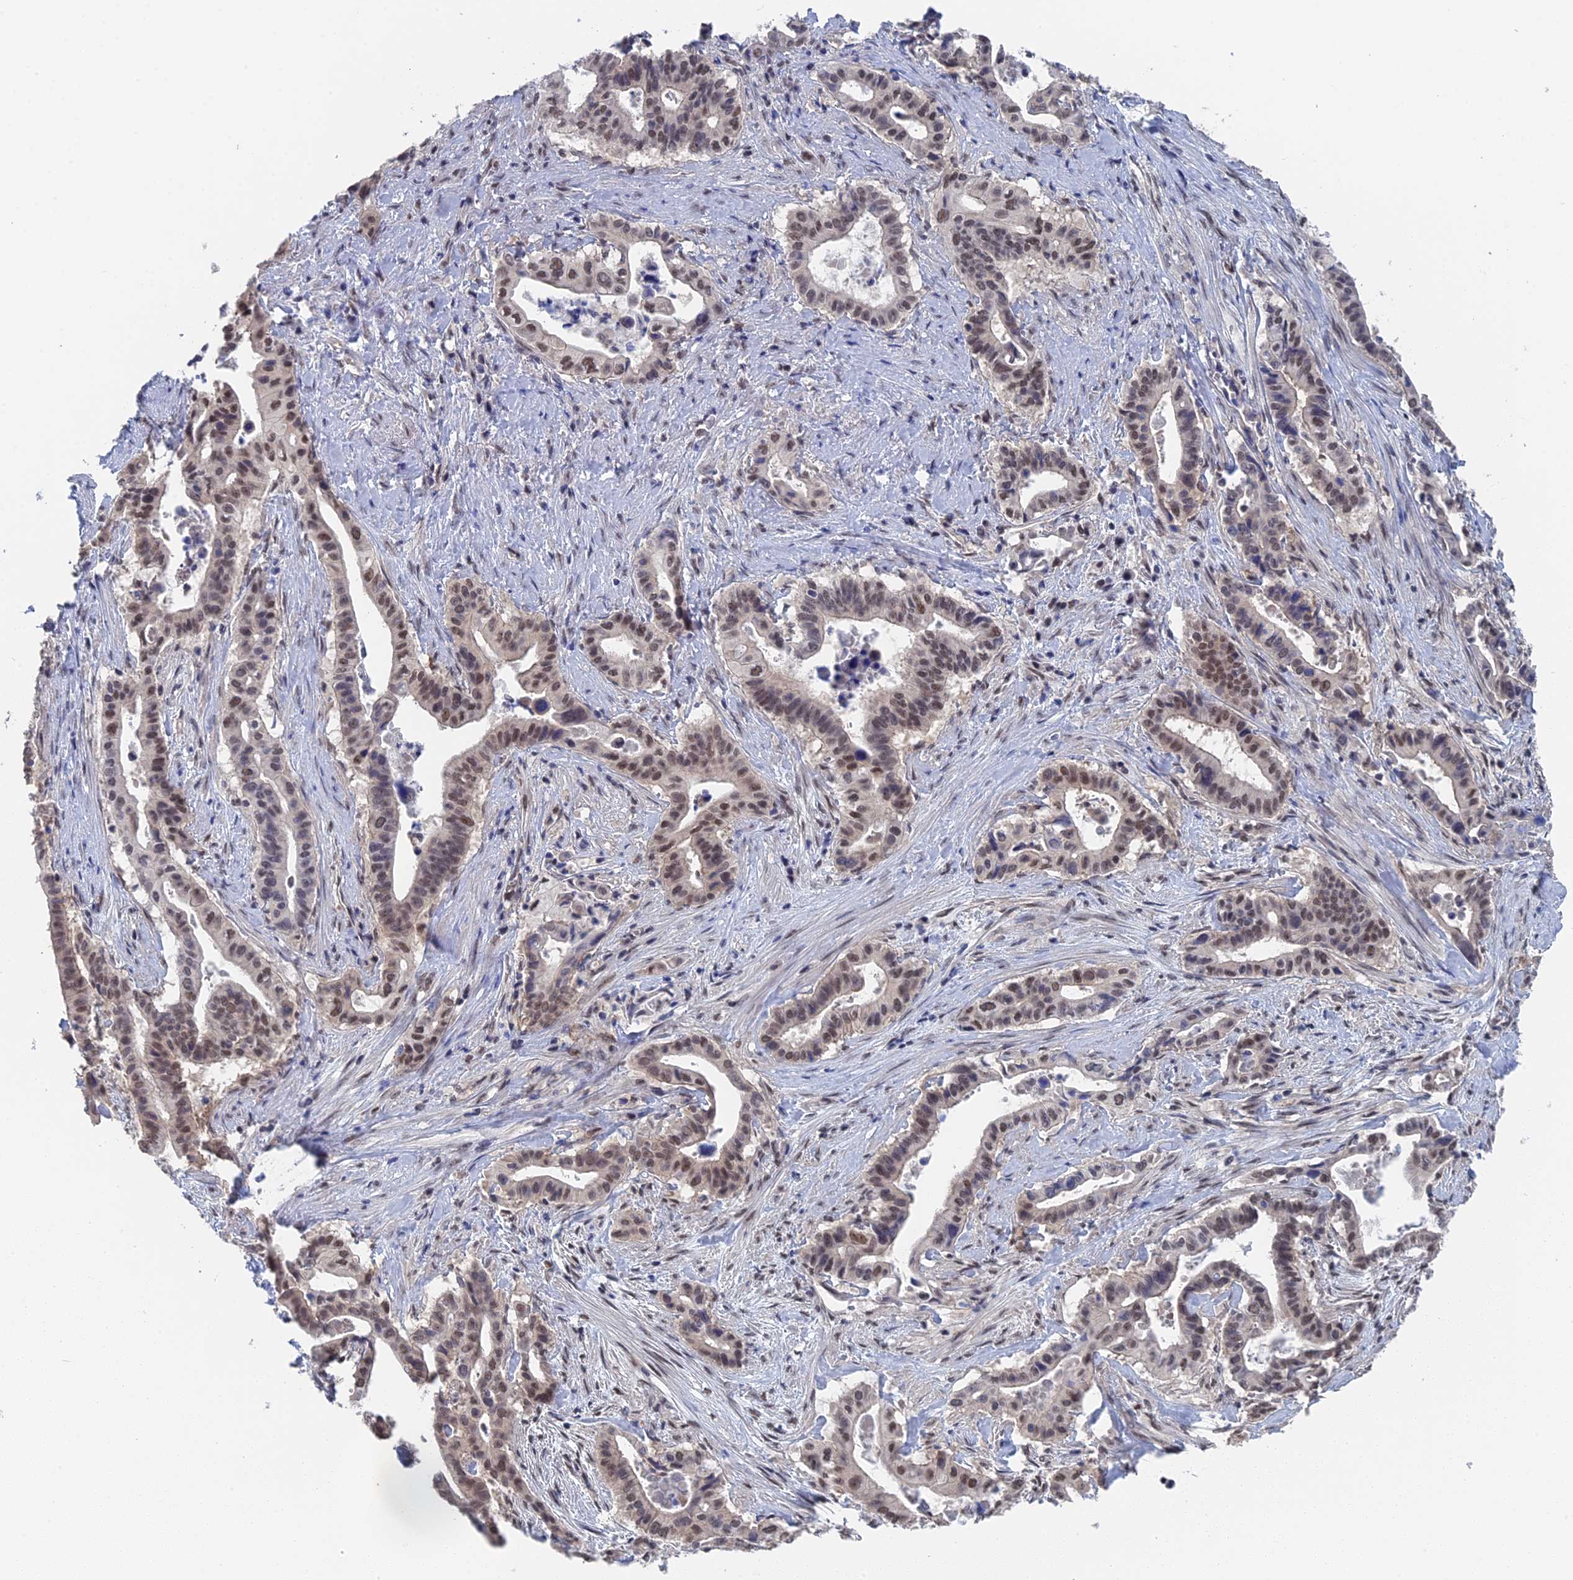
{"staining": {"intensity": "moderate", "quantity": ">75%", "location": "nuclear"}, "tissue": "pancreatic cancer", "cell_type": "Tumor cells", "image_type": "cancer", "snomed": [{"axis": "morphology", "description": "Adenocarcinoma, NOS"}, {"axis": "topography", "description": "Pancreas"}], "caption": "Protein expression analysis of human adenocarcinoma (pancreatic) reveals moderate nuclear staining in approximately >75% of tumor cells.", "gene": "TSSC4", "patient": {"sex": "female", "age": 77}}